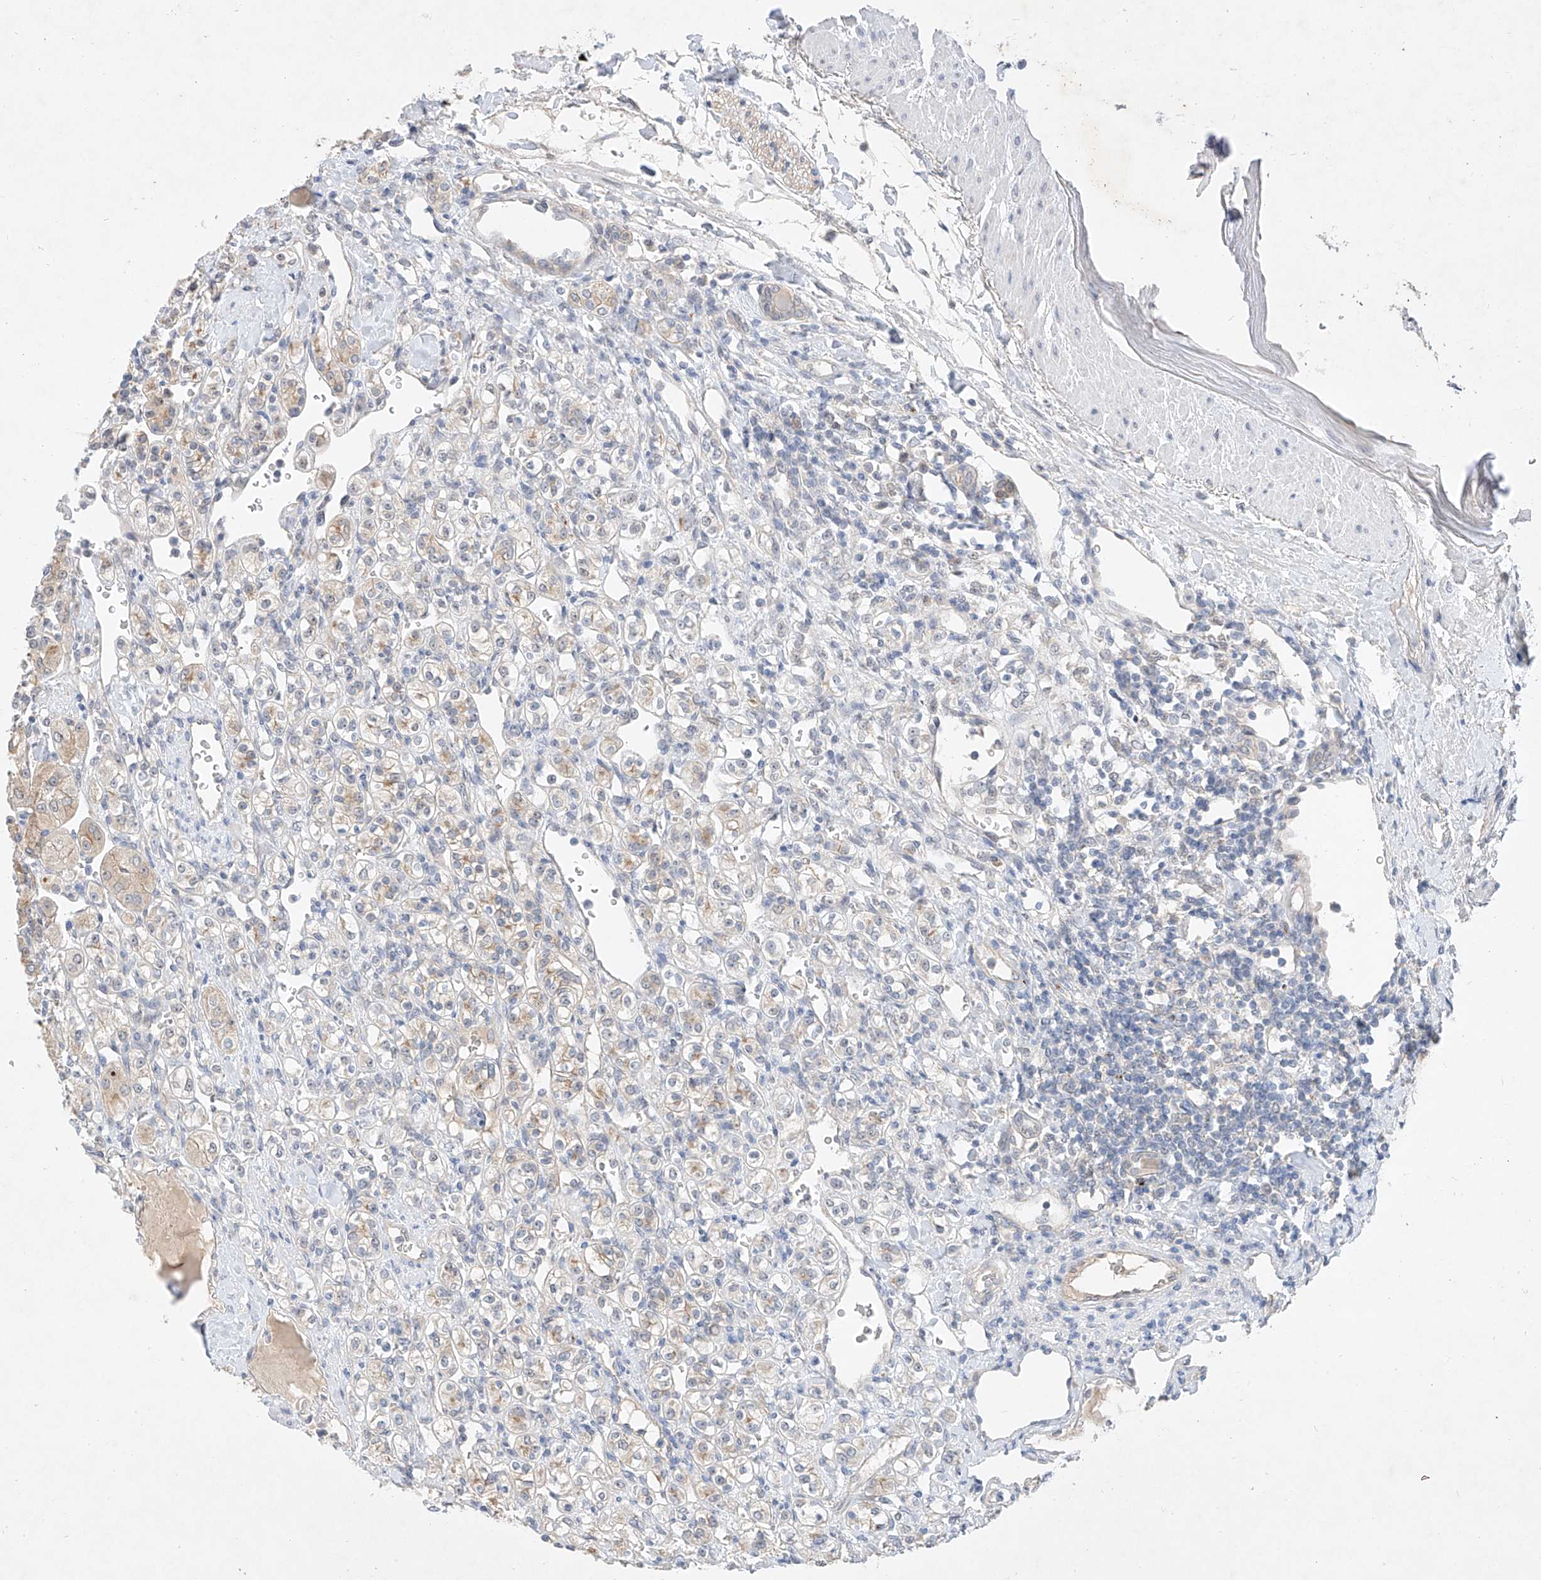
{"staining": {"intensity": "weak", "quantity": "<25%", "location": "cytoplasmic/membranous"}, "tissue": "renal cancer", "cell_type": "Tumor cells", "image_type": "cancer", "snomed": [{"axis": "morphology", "description": "Adenocarcinoma, NOS"}, {"axis": "topography", "description": "Kidney"}], "caption": "Tumor cells show no significant staining in renal cancer (adenocarcinoma).", "gene": "IL22RA2", "patient": {"sex": "male", "age": 77}}